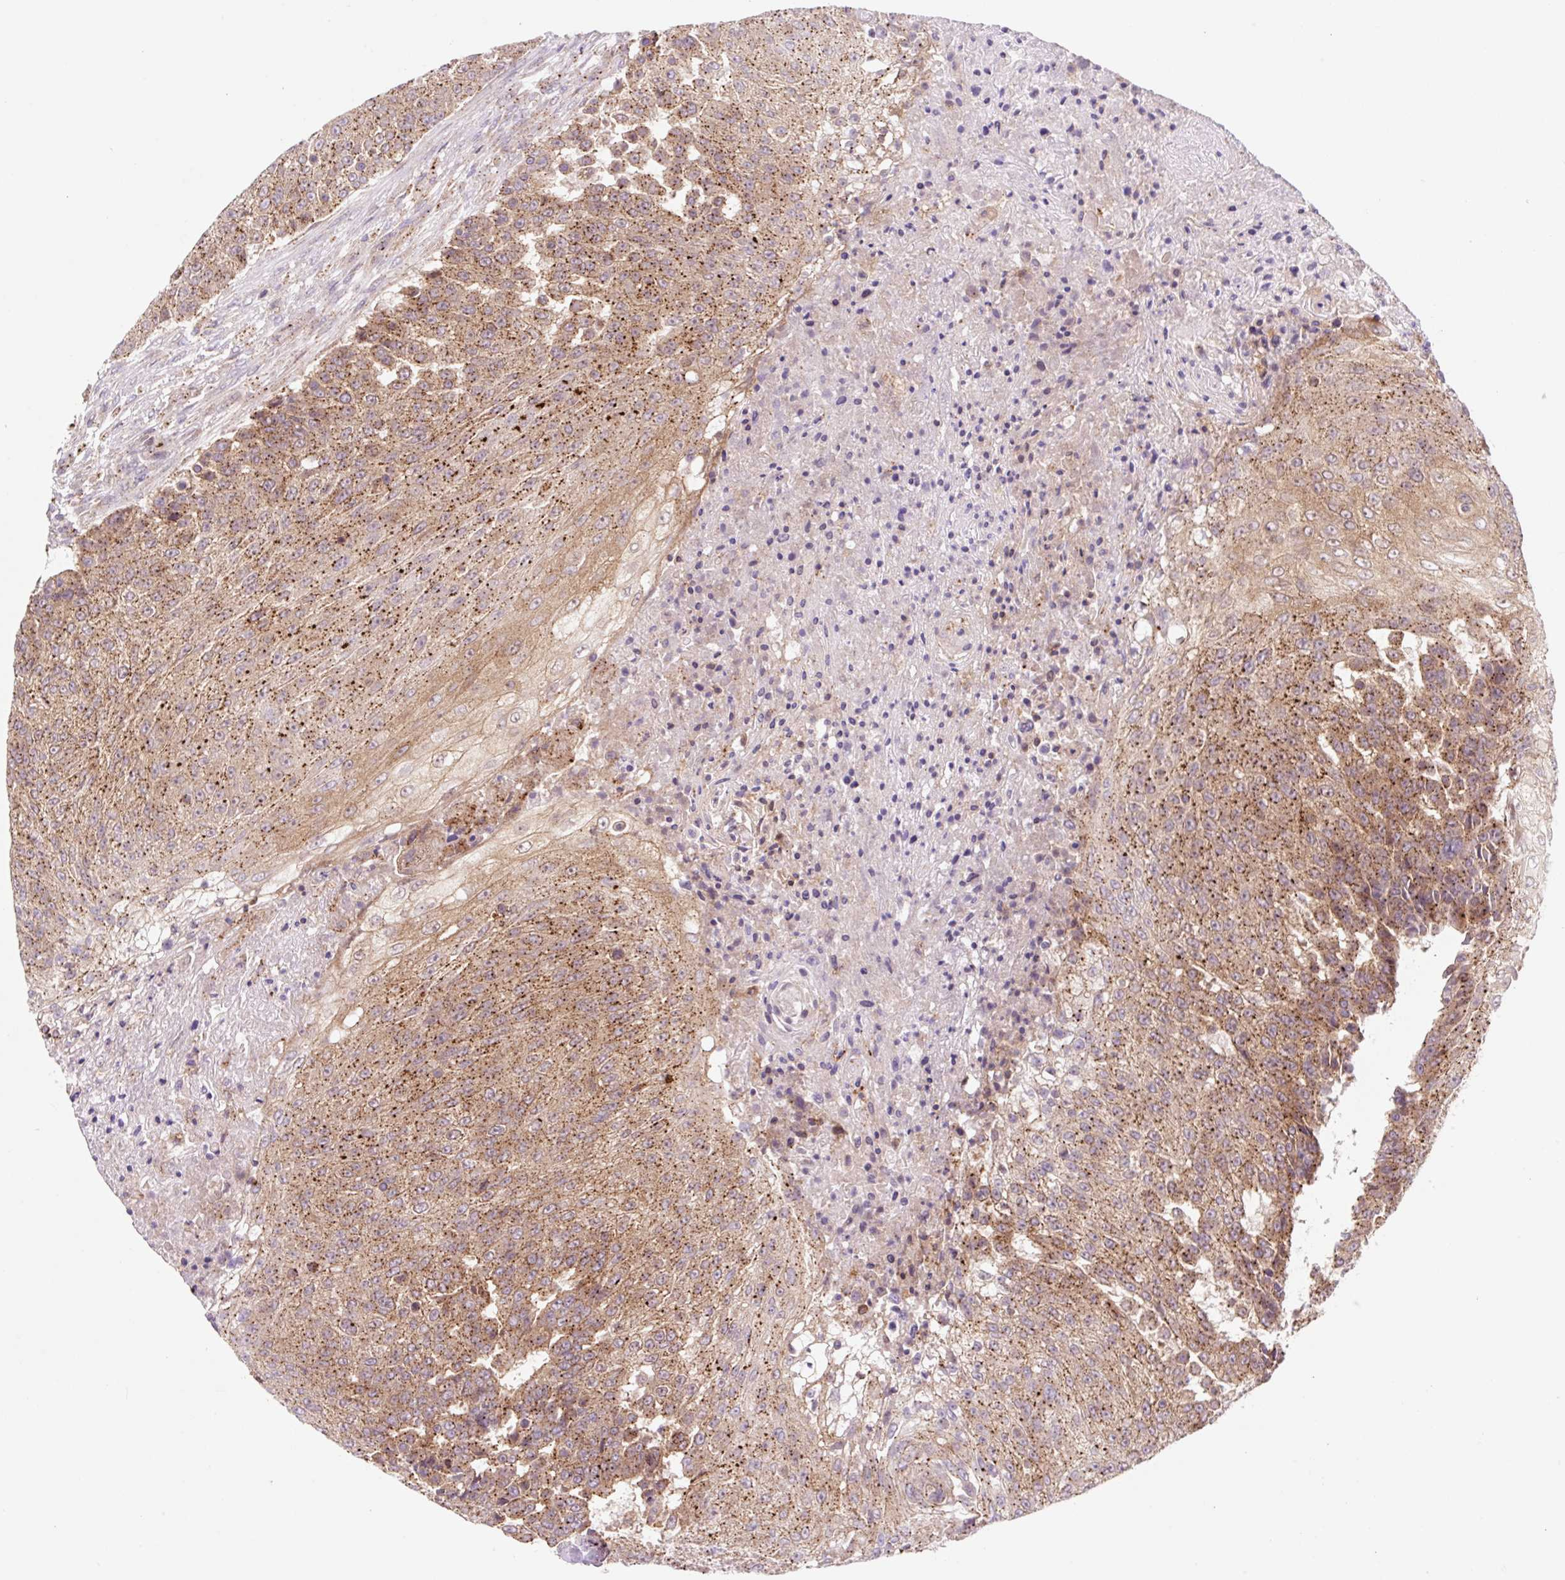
{"staining": {"intensity": "moderate", "quantity": ">75%", "location": "cytoplasmic/membranous"}, "tissue": "urothelial cancer", "cell_type": "Tumor cells", "image_type": "cancer", "snomed": [{"axis": "morphology", "description": "Urothelial carcinoma, High grade"}, {"axis": "topography", "description": "Urinary bladder"}], "caption": "Protein staining by immunohistochemistry (IHC) exhibits moderate cytoplasmic/membranous staining in about >75% of tumor cells in high-grade urothelial carcinoma.", "gene": "VPS4A", "patient": {"sex": "female", "age": 63}}